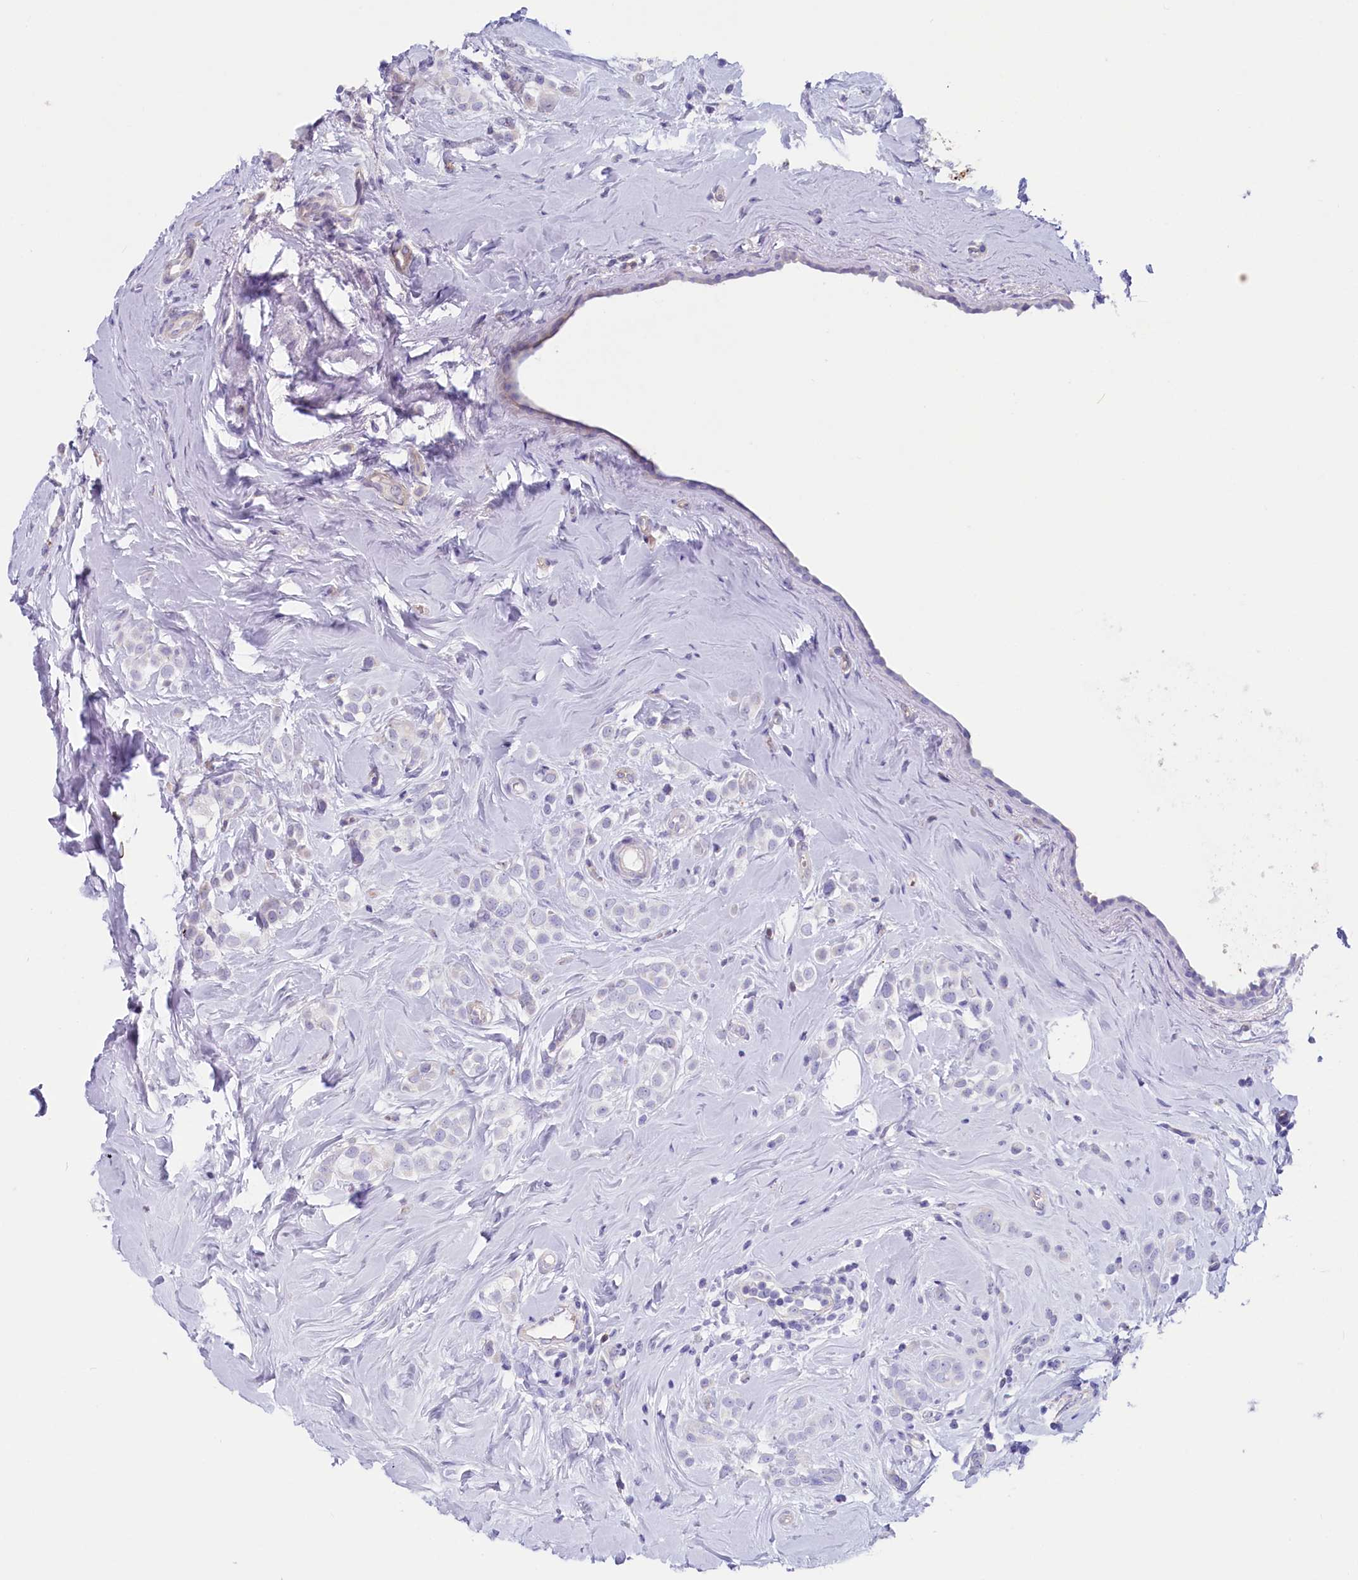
{"staining": {"intensity": "negative", "quantity": "none", "location": "none"}, "tissue": "breast cancer", "cell_type": "Tumor cells", "image_type": "cancer", "snomed": [{"axis": "morphology", "description": "Lobular carcinoma"}, {"axis": "topography", "description": "Breast"}], "caption": "DAB immunohistochemical staining of breast lobular carcinoma demonstrates no significant staining in tumor cells.", "gene": "LMOD3", "patient": {"sex": "female", "age": 47}}